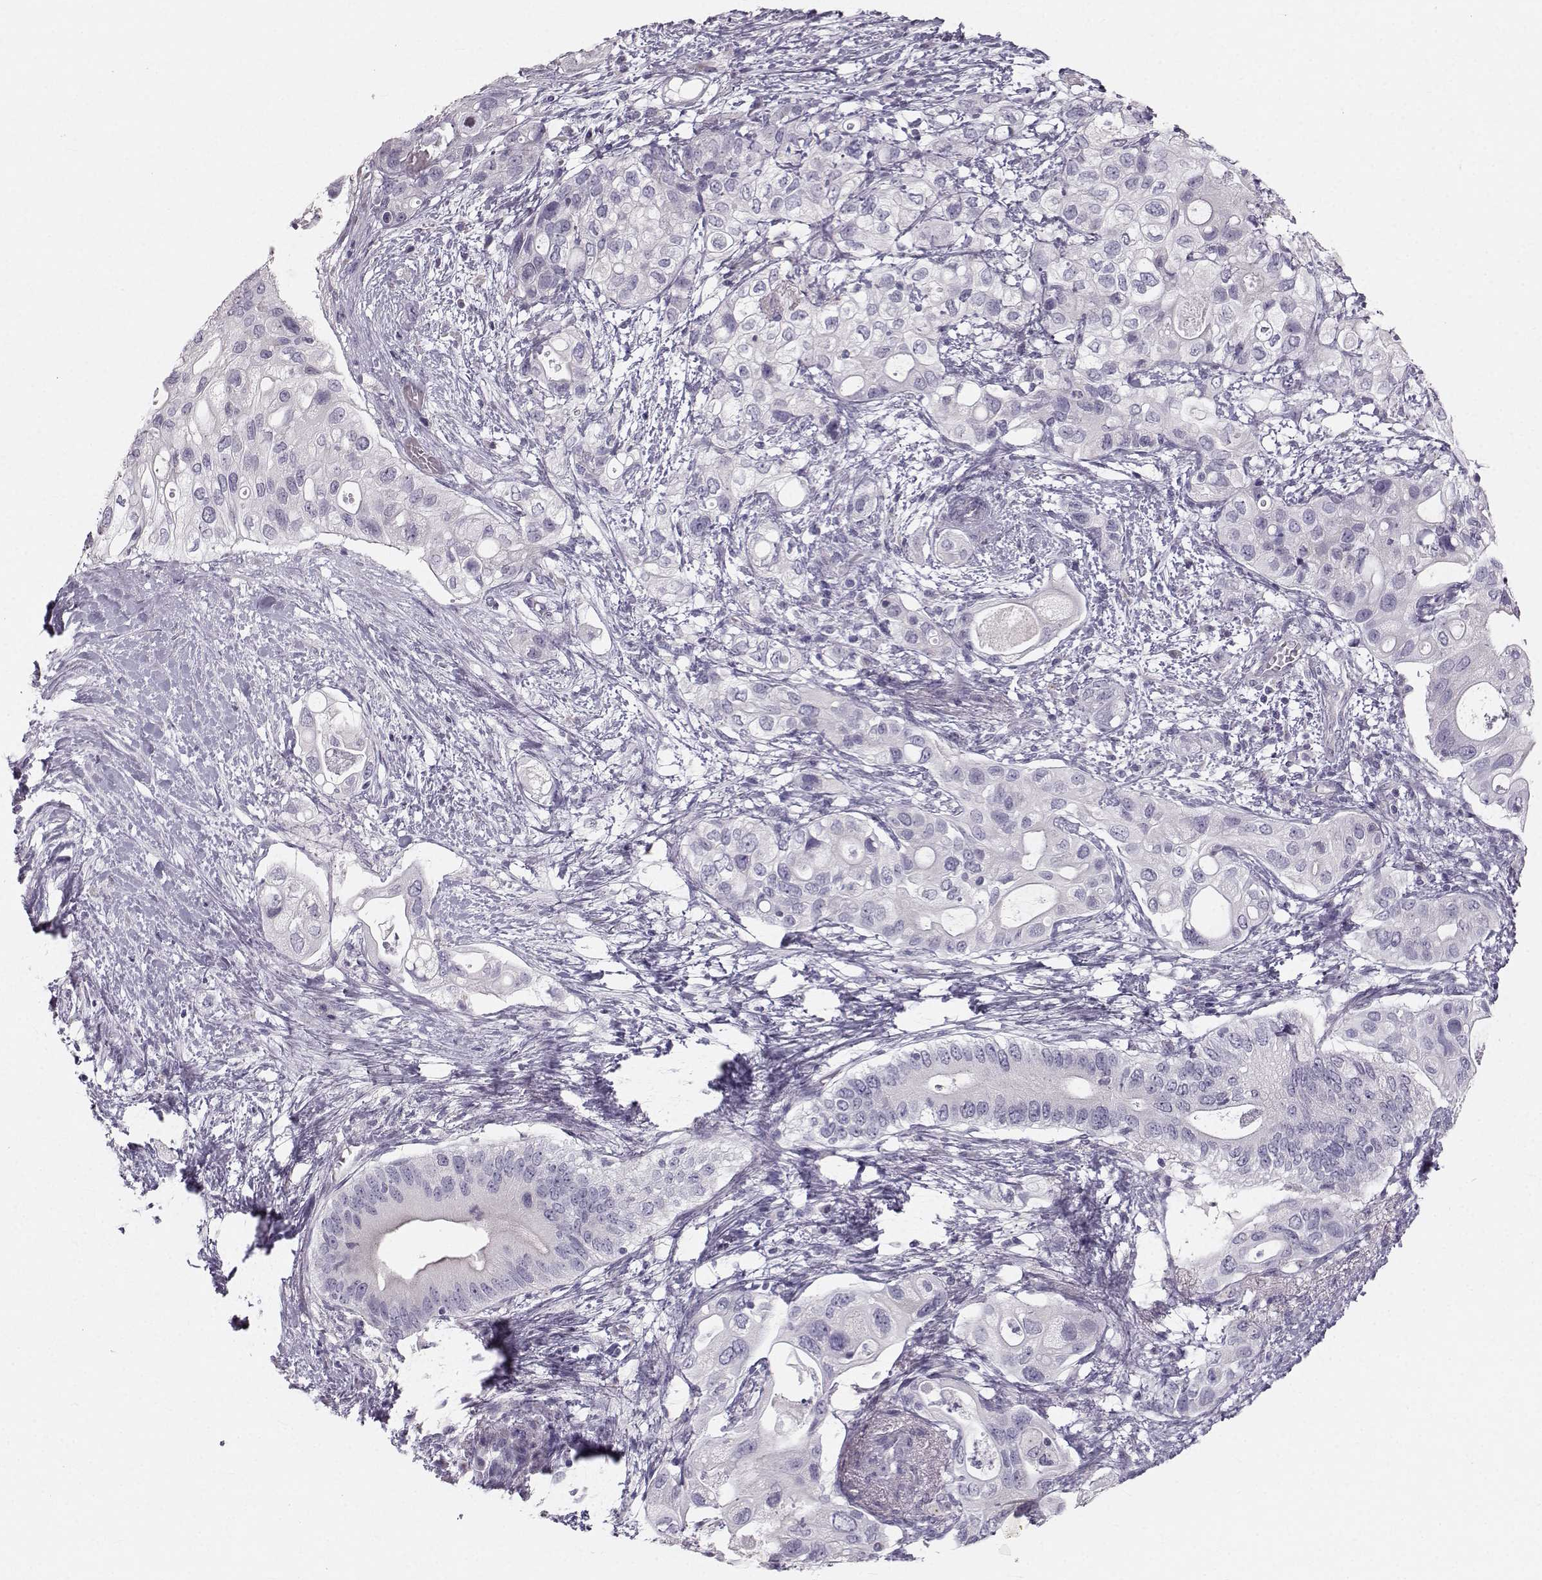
{"staining": {"intensity": "negative", "quantity": "none", "location": "none"}, "tissue": "pancreatic cancer", "cell_type": "Tumor cells", "image_type": "cancer", "snomed": [{"axis": "morphology", "description": "Adenocarcinoma, NOS"}, {"axis": "topography", "description": "Pancreas"}], "caption": "Pancreatic cancer (adenocarcinoma) was stained to show a protein in brown. There is no significant positivity in tumor cells.", "gene": "OIP5", "patient": {"sex": "female", "age": 72}}